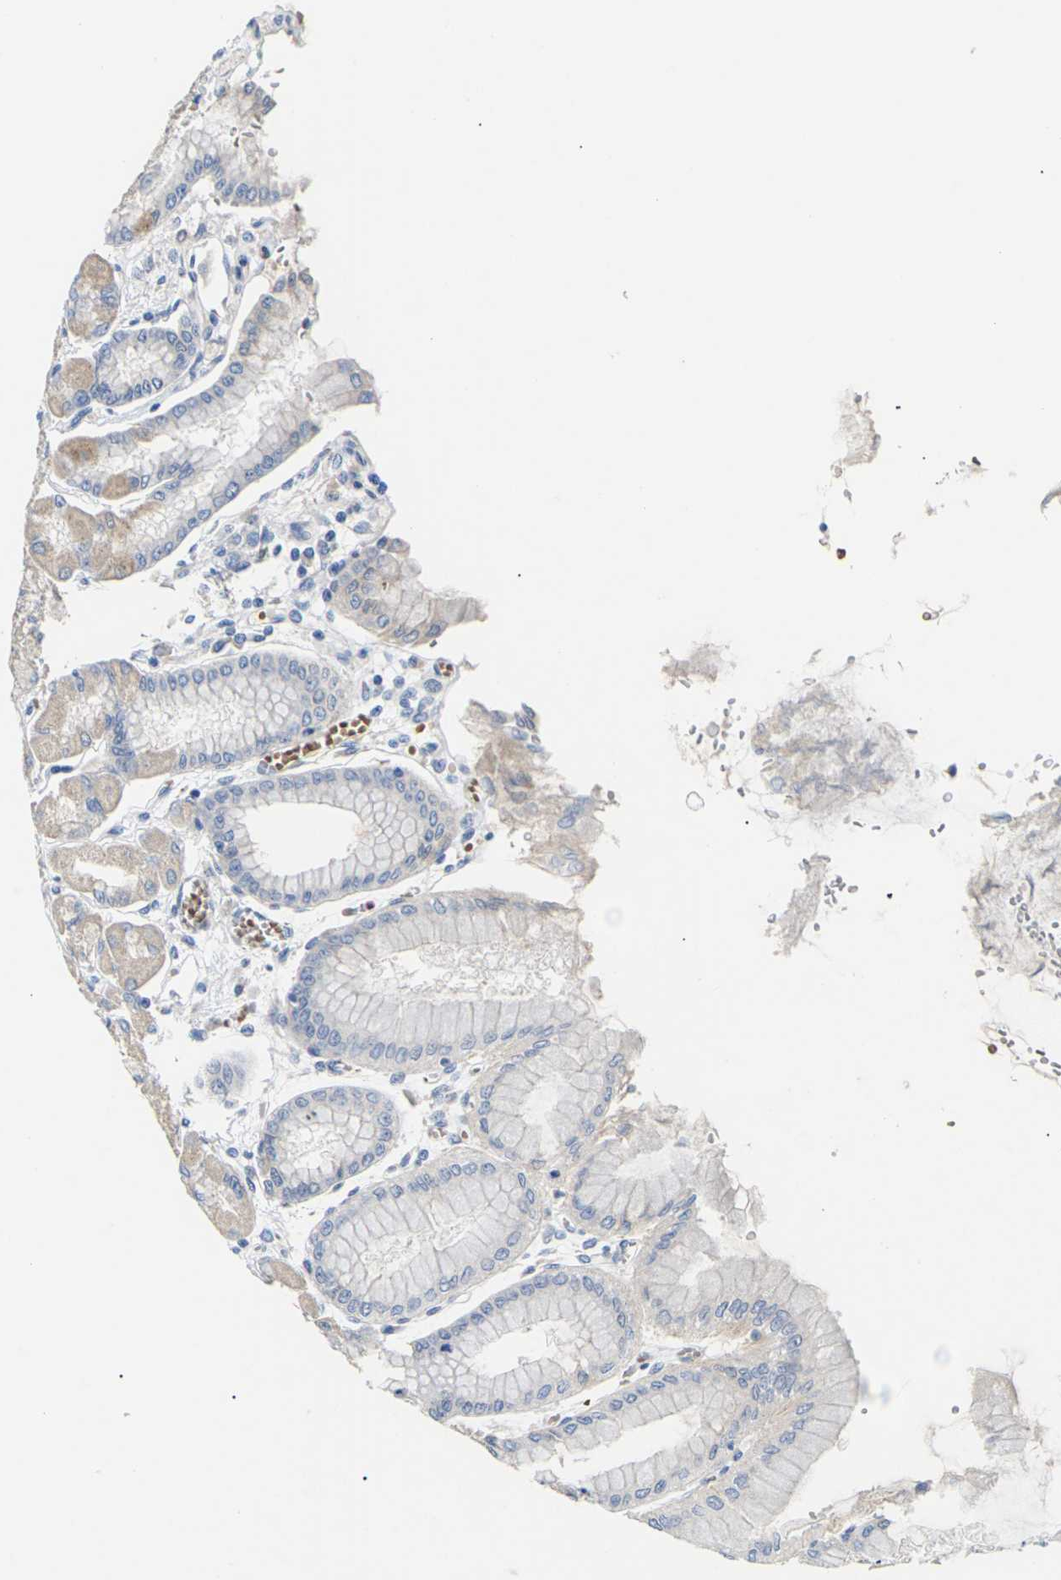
{"staining": {"intensity": "weak", "quantity": "25%-75%", "location": "cytoplasmic/membranous"}, "tissue": "stomach", "cell_type": "Glandular cells", "image_type": "normal", "snomed": [{"axis": "morphology", "description": "Normal tissue, NOS"}, {"axis": "topography", "description": "Stomach, upper"}], "caption": "The micrograph demonstrates immunohistochemical staining of normal stomach. There is weak cytoplasmic/membranous expression is present in approximately 25%-75% of glandular cells.", "gene": "TMCO4", "patient": {"sex": "female", "age": 56}}